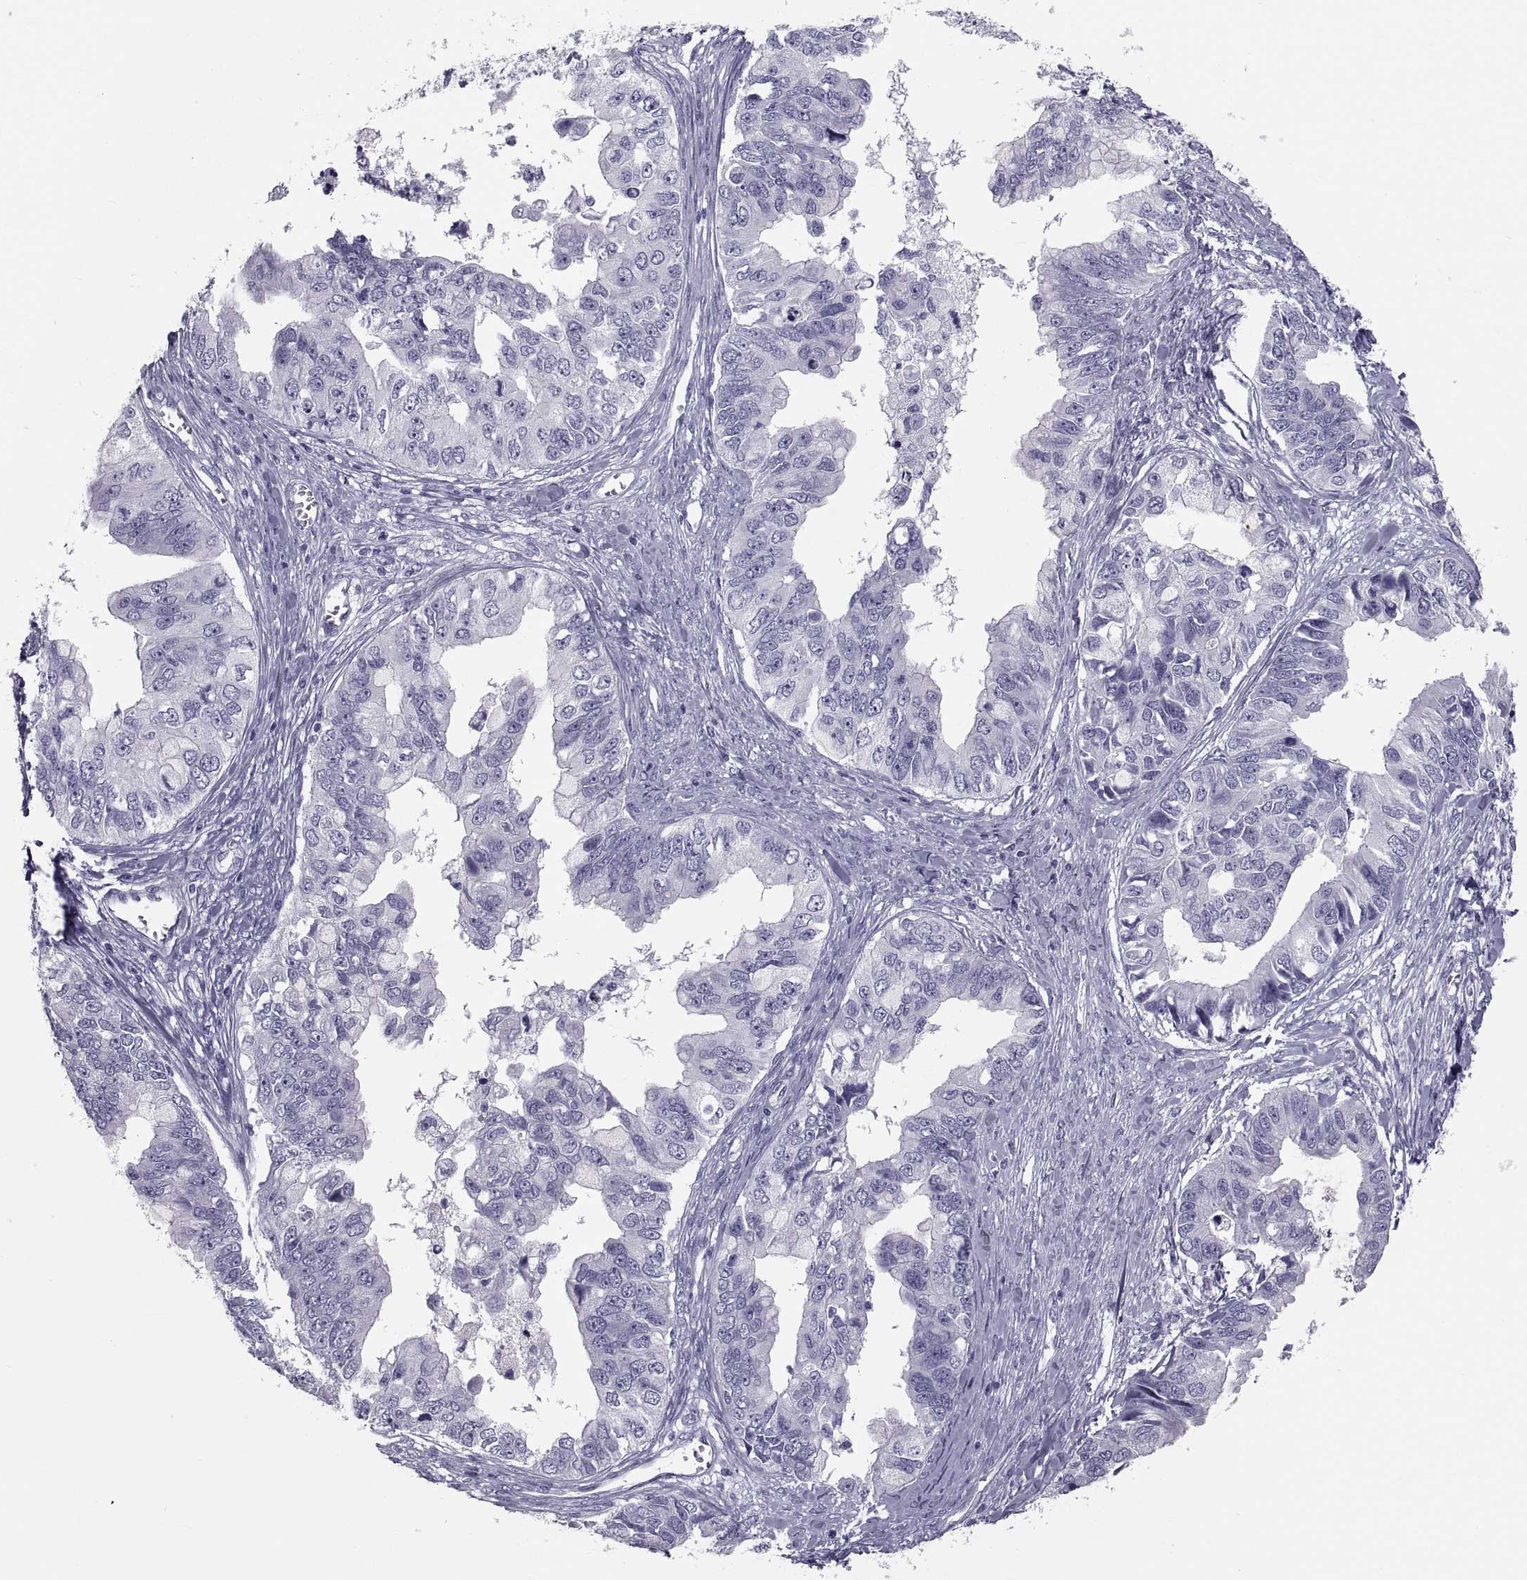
{"staining": {"intensity": "negative", "quantity": "none", "location": "none"}, "tissue": "ovarian cancer", "cell_type": "Tumor cells", "image_type": "cancer", "snomed": [{"axis": "morphology", "description": "Cystadenocarcinoma, mucinous, NOS"}, {"axis": "topography", "description": "Ovary"}], "caption": "Immunohistochemistry (IHC) of ovarian mucinous cystadenocarcinoma shows no expression in tumor cells.", "gene": "CRISP1", "patient": {"sex": "female", "age": 76}}